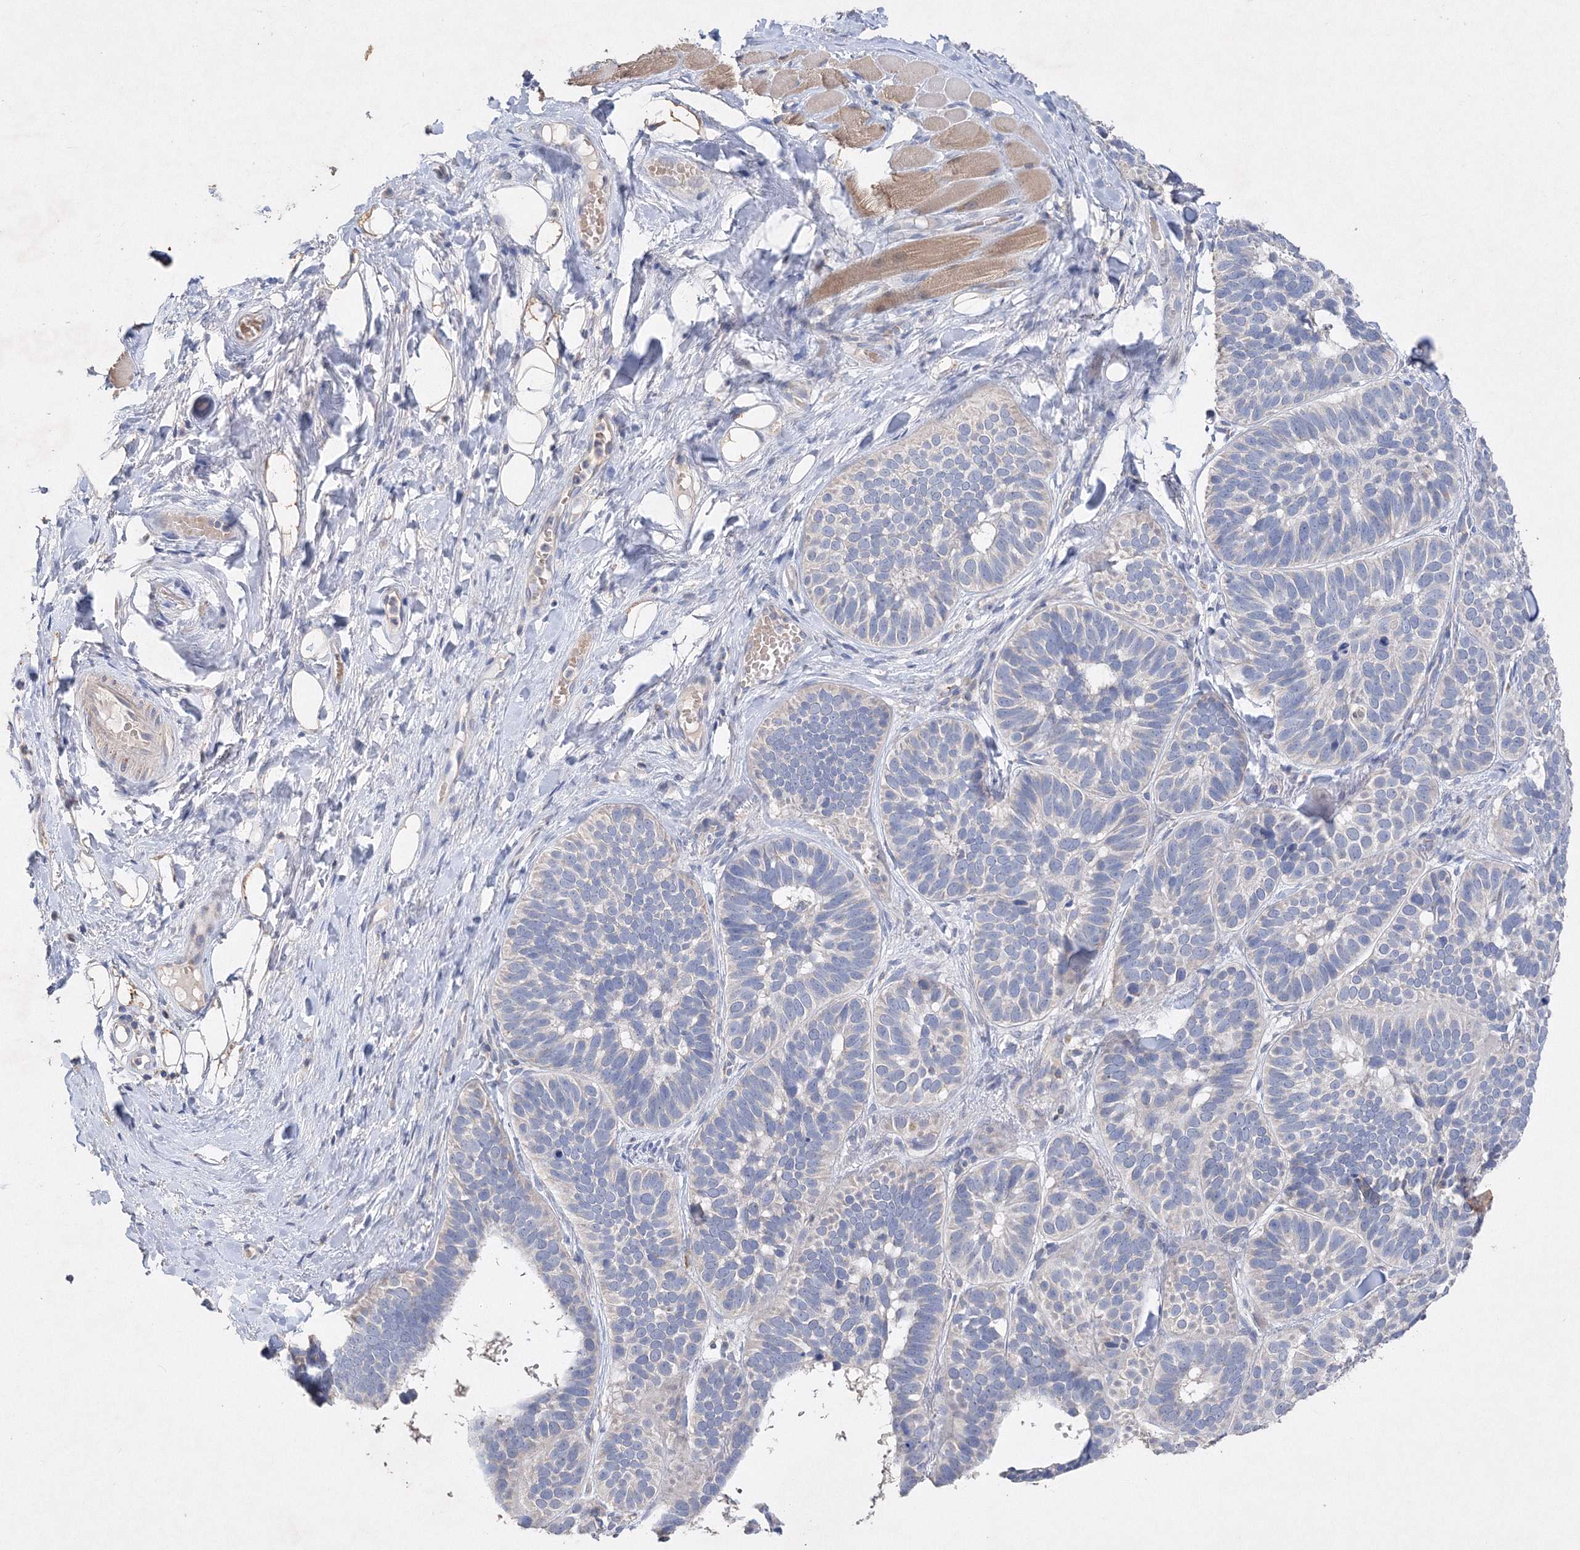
{"staining": {"intensity": "negative", "quantity": "none", "location": "none"}, "tissue": "skin cancer", "cell_type": "Tumor cells", "image_type": "cancer", "snomed": [{"axis": "morphology", "description": "Basal cell carcinoma"}, {"axis": "topography", "description": "Skin"}], "caption": "Skin basal cell carcinoma was stained to show a protein in brown. There is no significant expression in tumor cells. Brightfield microscopy of immunohistochemistry (IHC) stained with DAB (brown) and hematoxylin (blue), captured at high magnification.", "gene": "GLS", "patient": {"sex": "male", "age": 62}}